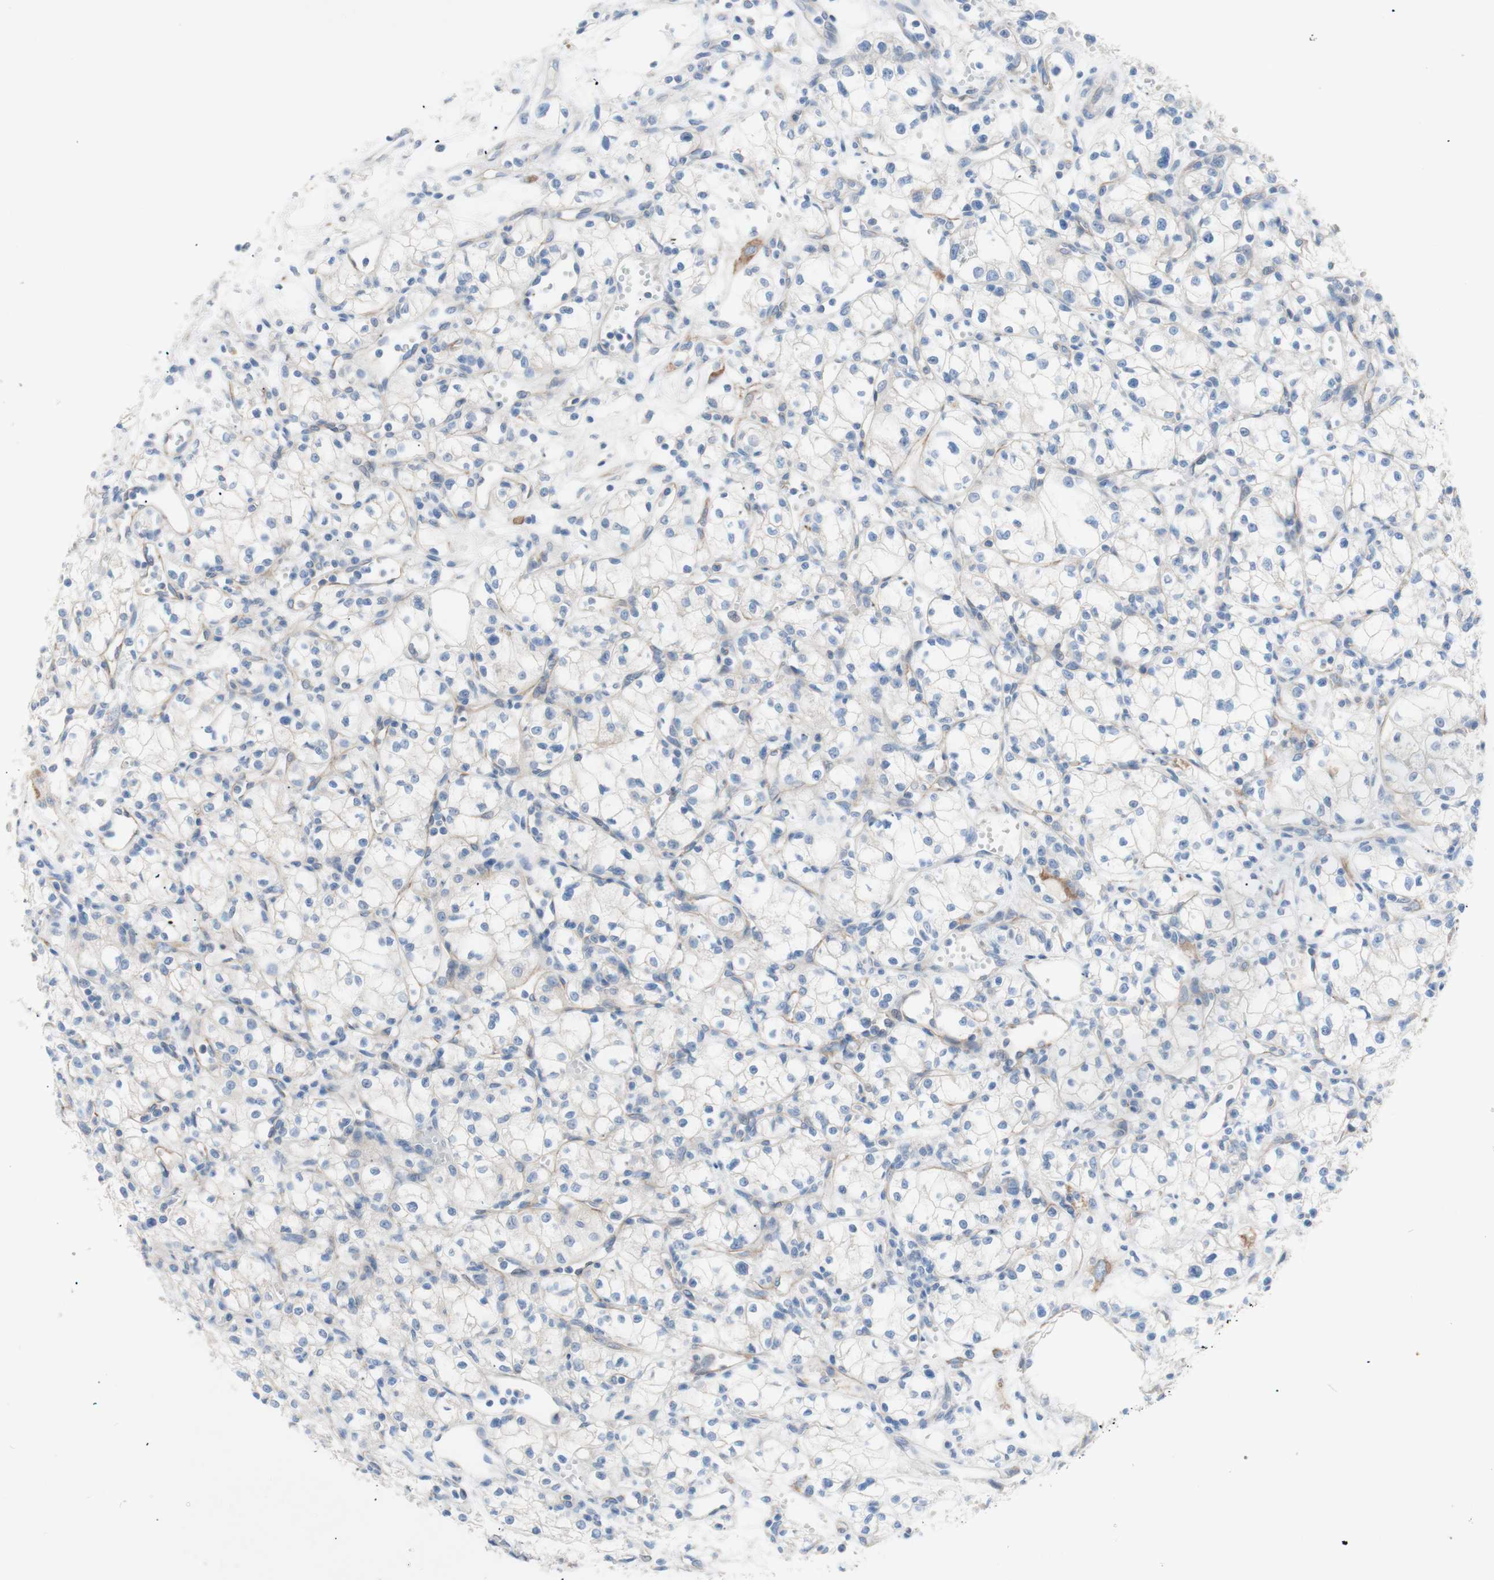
{"staining": {"intensity": "negative", "quantity": "none", "location": "none"}, "tissue": "renal cancer", "cell_type": "Tumor cells", "image_type": "cancer", "snomed": [{"axis": "morphology", "description": "Normal tissue, NOS"}, {"axis": "morphology", "description": "Adenocarcinoma, NOS"}, {"axis": "topography", "description": "Kidney"}], "caption": "A high-resolution micrograph shows immunohistochemistry staining of renal adenocarcinoma, which reveals no significant expression in tumor cells.", "gene": "TMIGD2", "patient": {"sex": "male", "age": 59}}